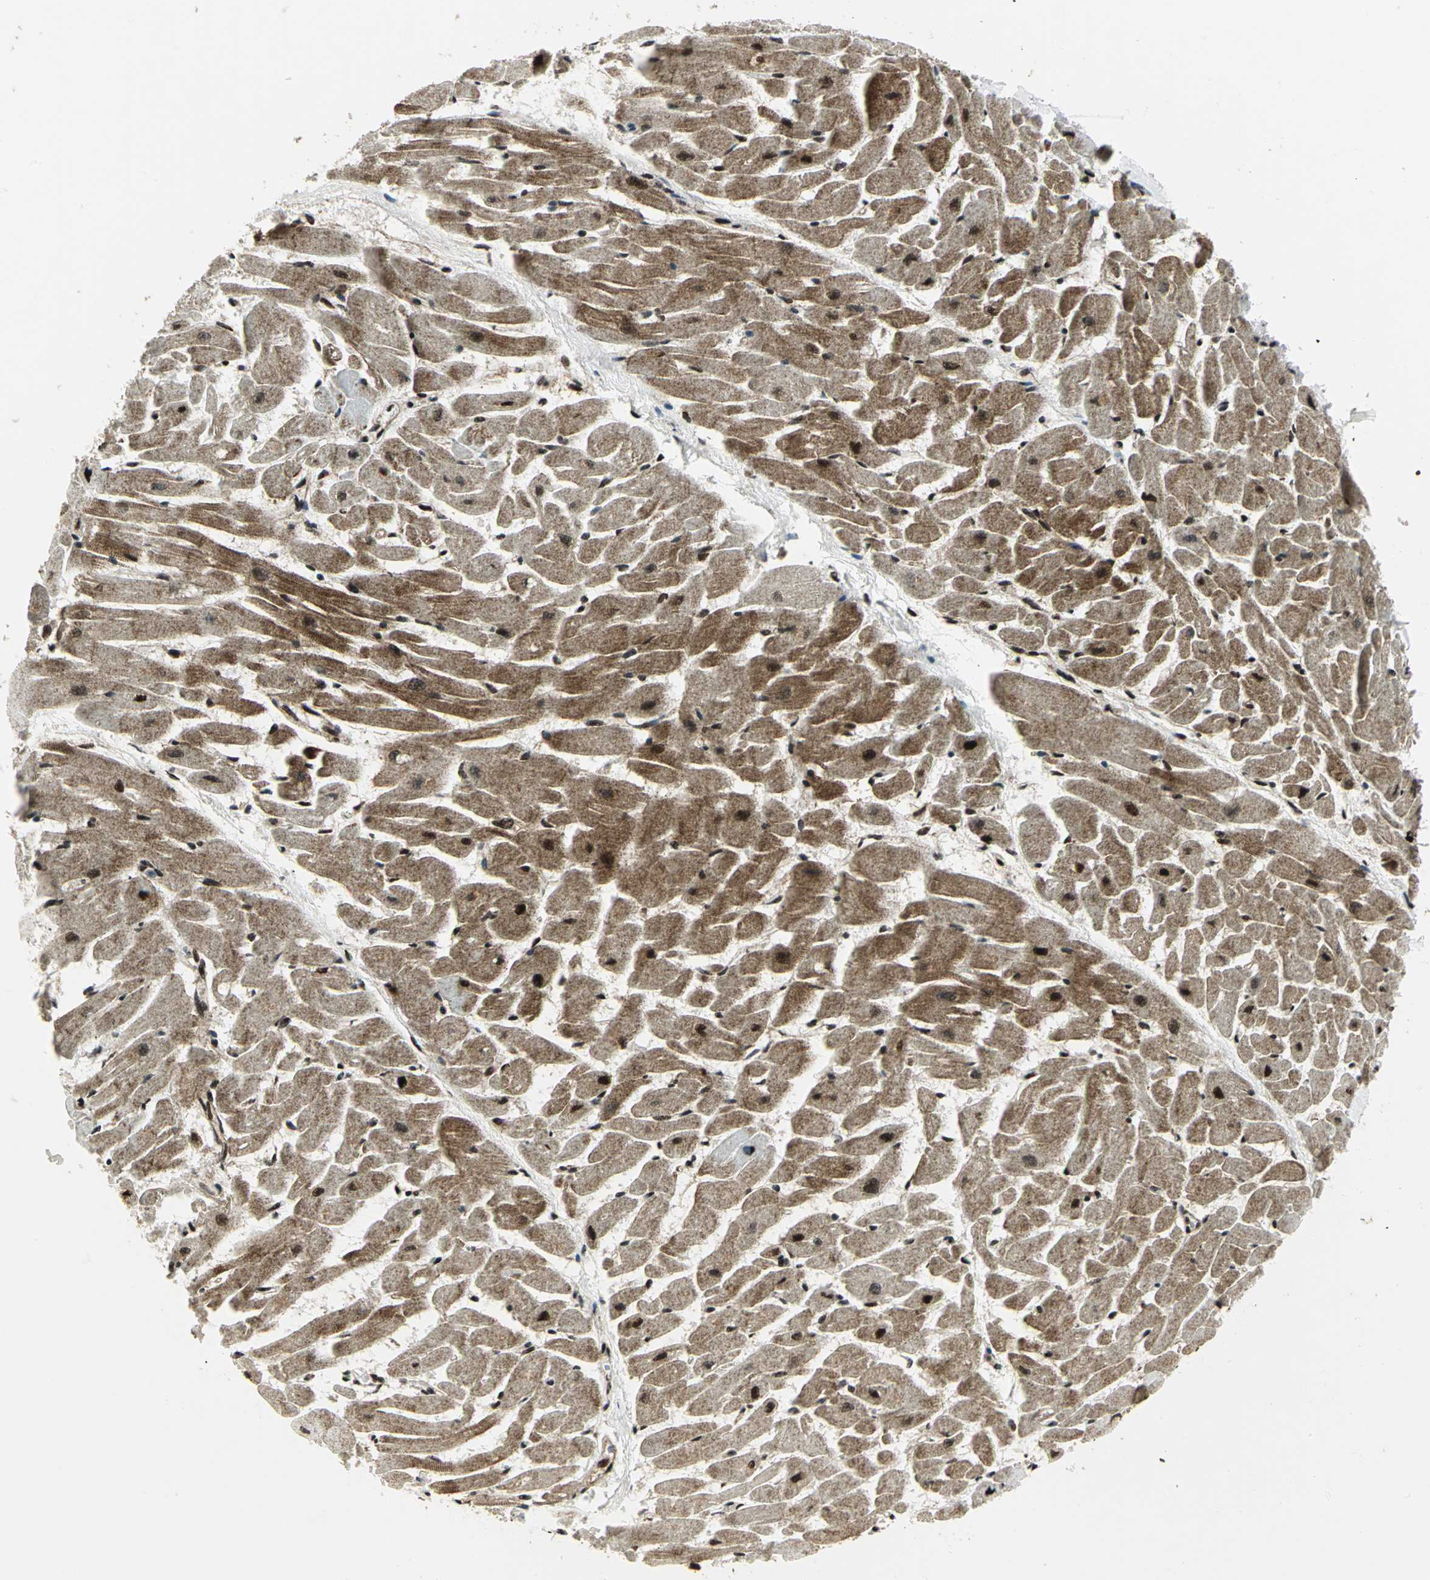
{"staining": {"intensity": "strong", "quantity": ">75%", "location": "cytoplasmic/membranous,nuclear"}, "tissue": "heart muscle", "cell_type": "Cardiomyocytes", "image_type": "normal", "snomed": [{"axis": "morphology", "description": "Normal tissue, NOS"}, {"axis": "topography", "description": "Heart"}], "caption": "Protein analysis of normal heart muscle shows strong cytoplasmic/membranous,nuclear positivity in about >75% of cardiomyocytes.", "gene": "COPS5", "patient": {"sex": "female", "age": 19}}